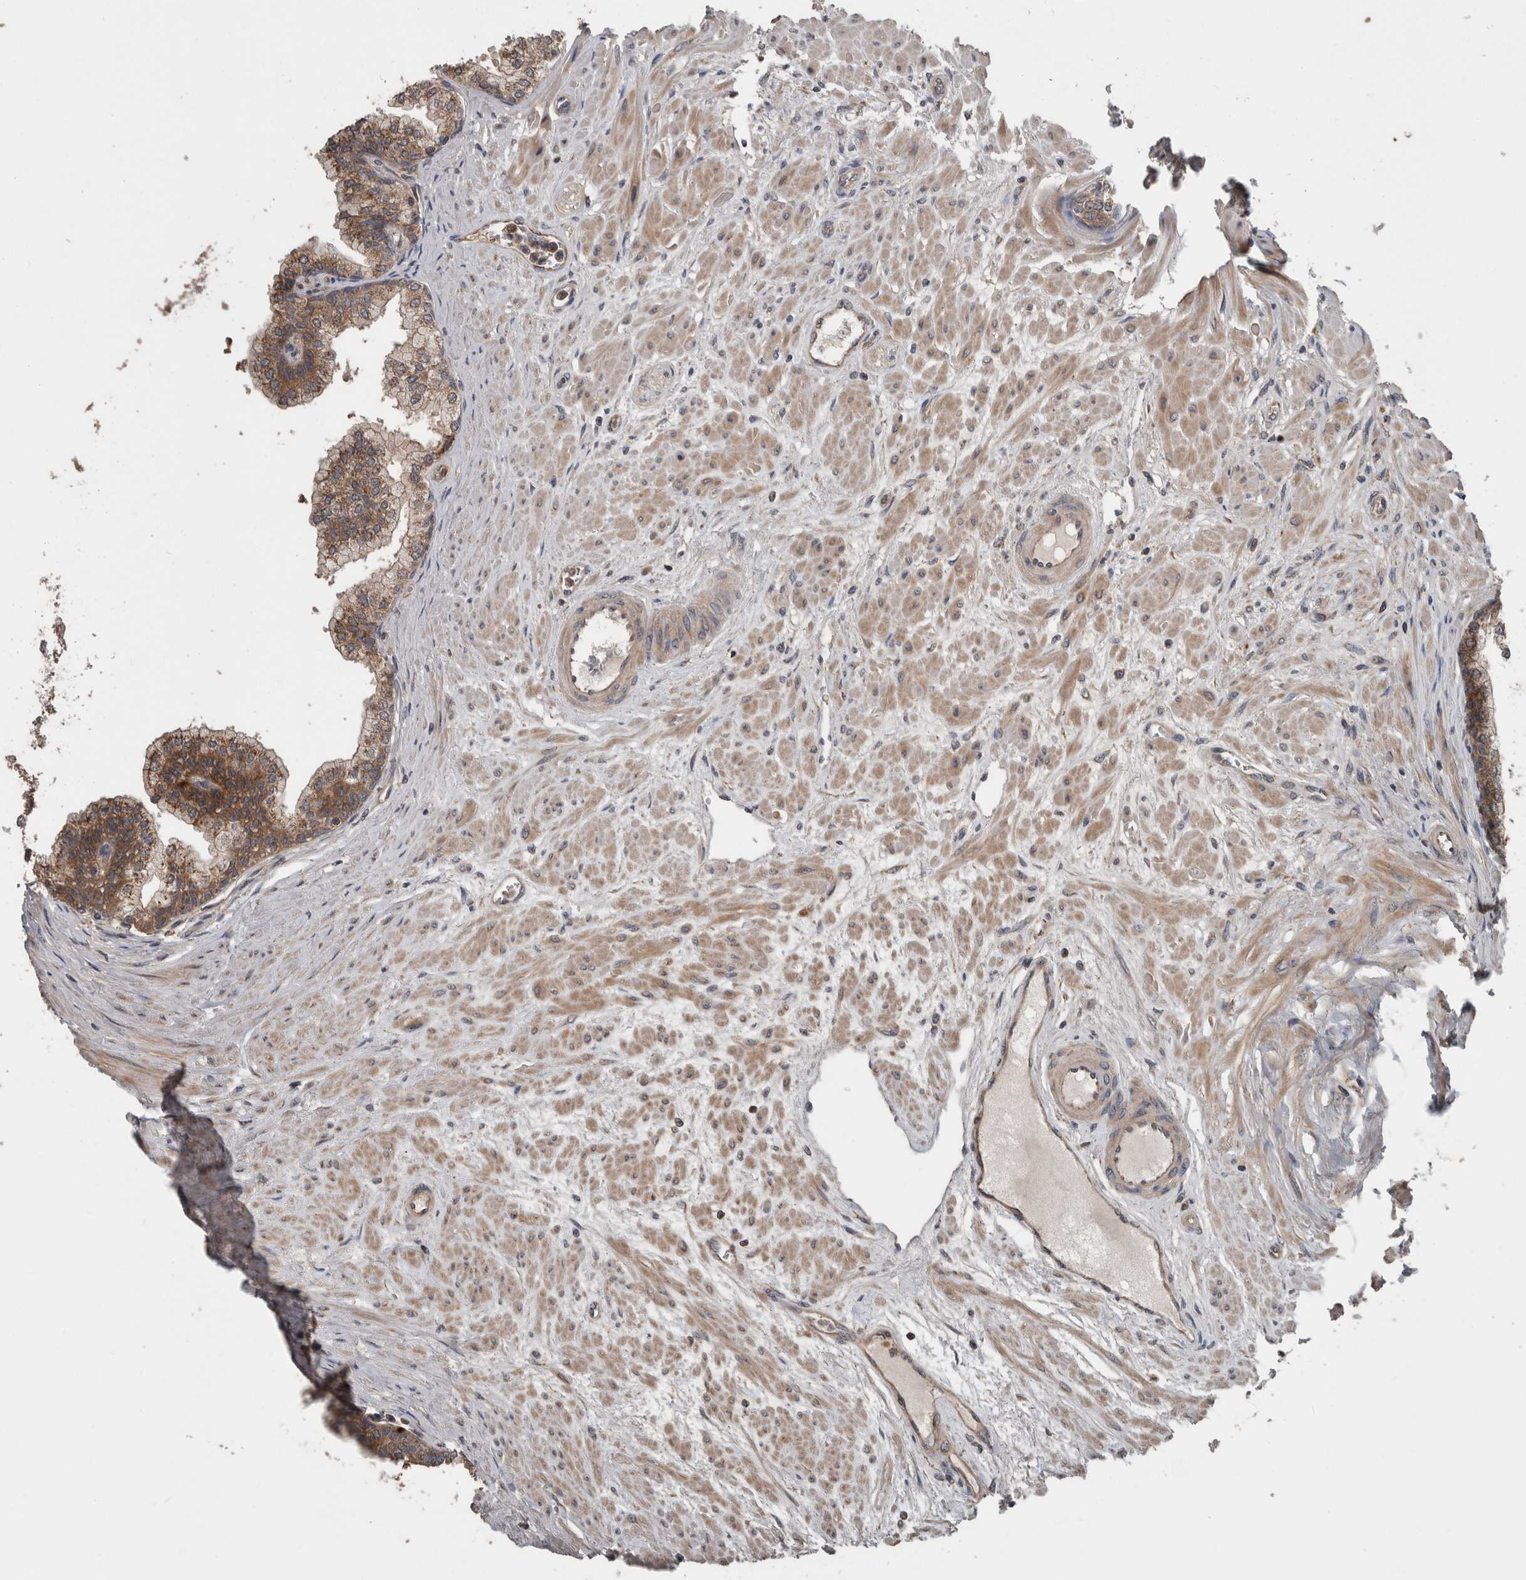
{"staining": {"intensity": "moderate", "quantity": ">75%", "location": "cytoplasmic/membranous"}, "tissue": "prostate", "cell_type": "Glandular cells", "image_type": "normal", "snomed": [{"axis": "morphology", "description": "Normal tissue, NOS"}, {"axis": "morphology", "description": "Urothelial carcinoma, Low grade"}, {"axis": "topography", "description": "Urinary bladder"}, {"axis": "topography", "description": "Prostate"}], "caption": "Normal prostate was stained to show a protein in brown. There is medium levels of moderate cytoplasmic/membranous expression in approximately >75% of glandular cells.", "gene": "RIOK3", "patient": {"sex": "male", "age": 60}}